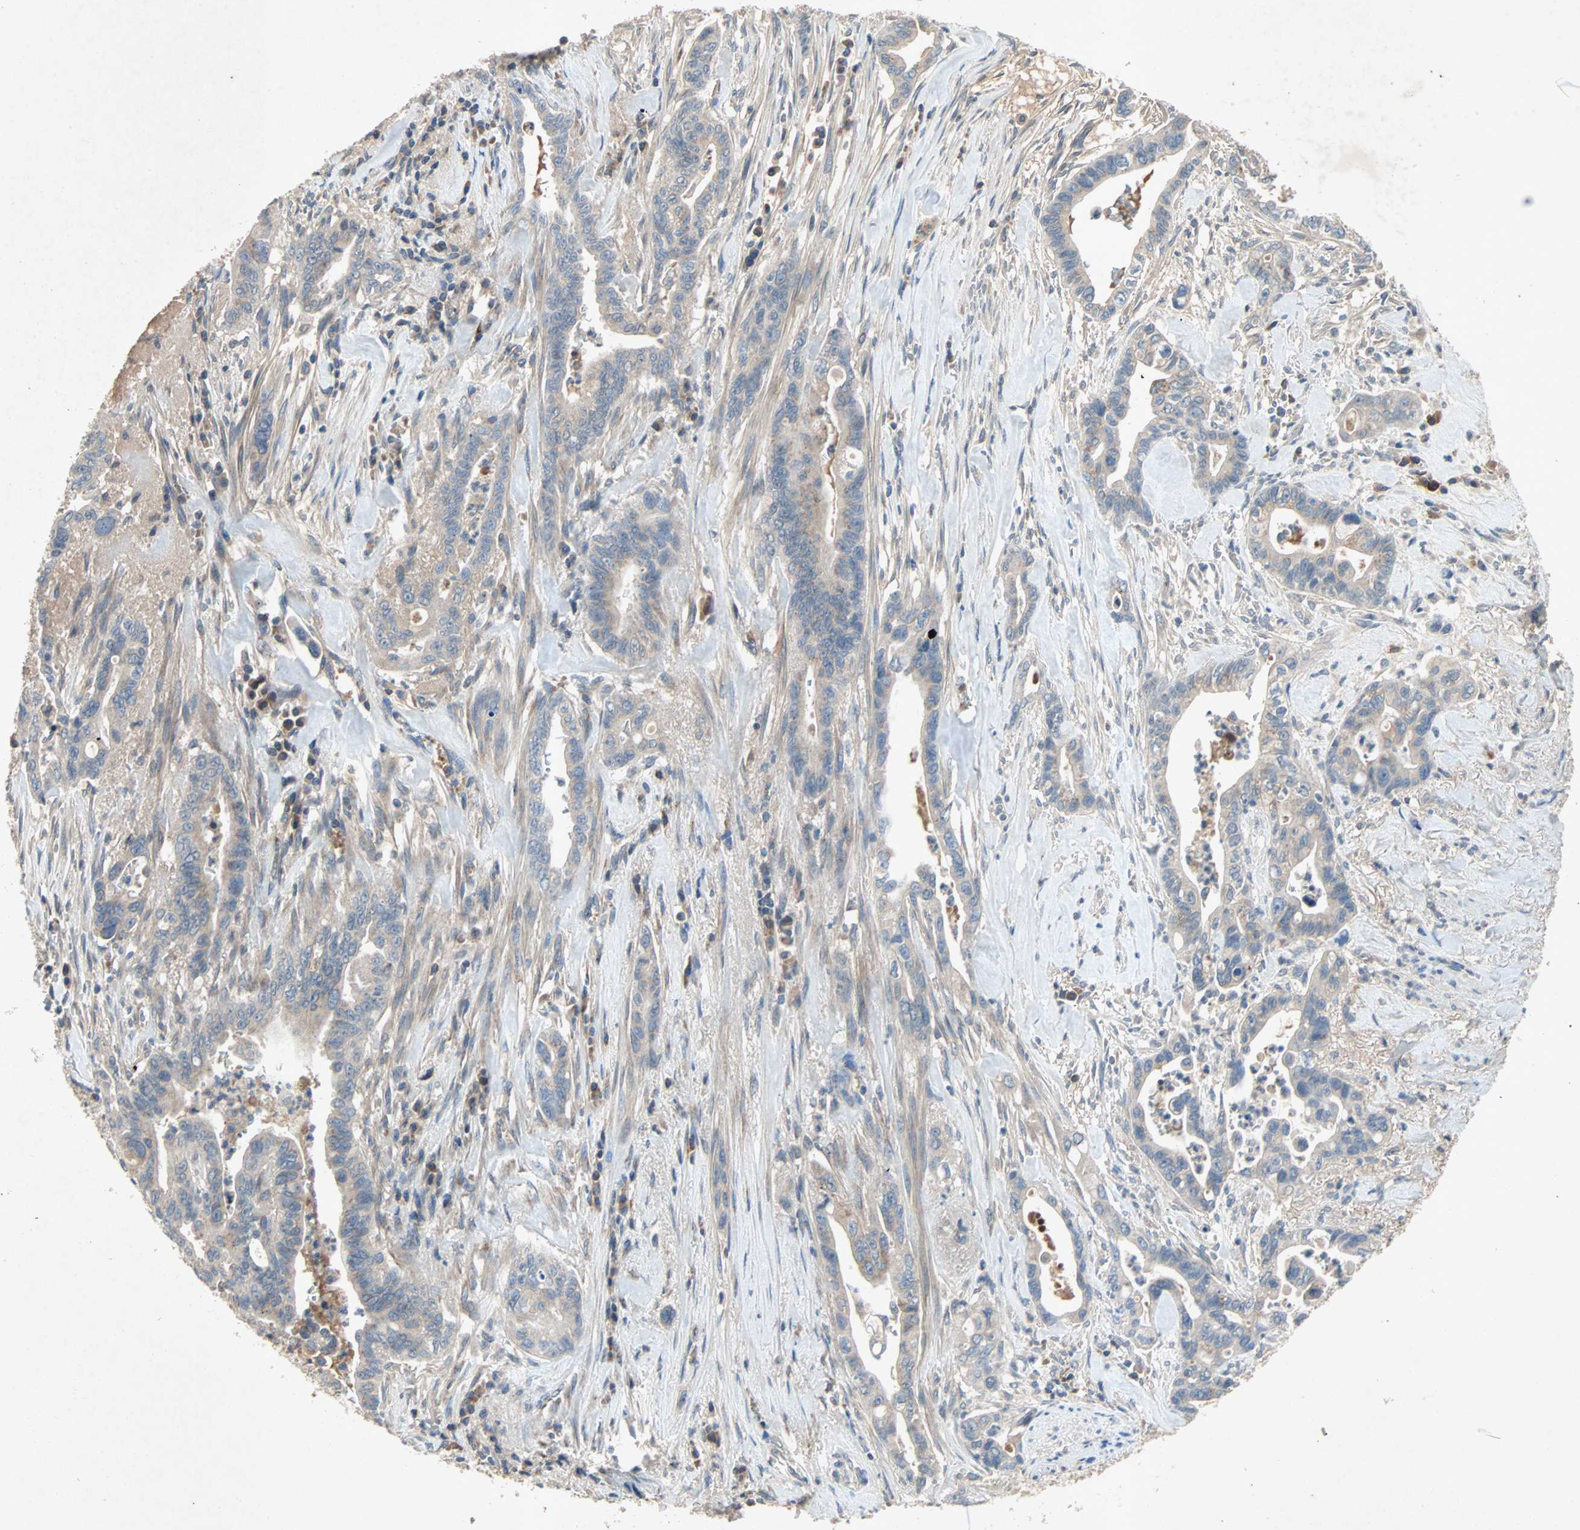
{"staining": {"intensity": "weak", "quantity": ">75%", "location": "cytoplasmic/membranous"}, "tissue": "pancreatic cancer", "cell_type": "Tumor cells", "image_type": "cancer", "snomed": [{"axis": "morphology", "description": "Adenocarcinoma, NOS"}, {"axis": "topography", "description": "Pancreas"}], "caption": "Human adenocarcinoma (pancreatic) stained with a protein marker shows weak staining in tumor cells.", "gene": "XYLT1", "patient": {"sex": "male", "age": 70}}